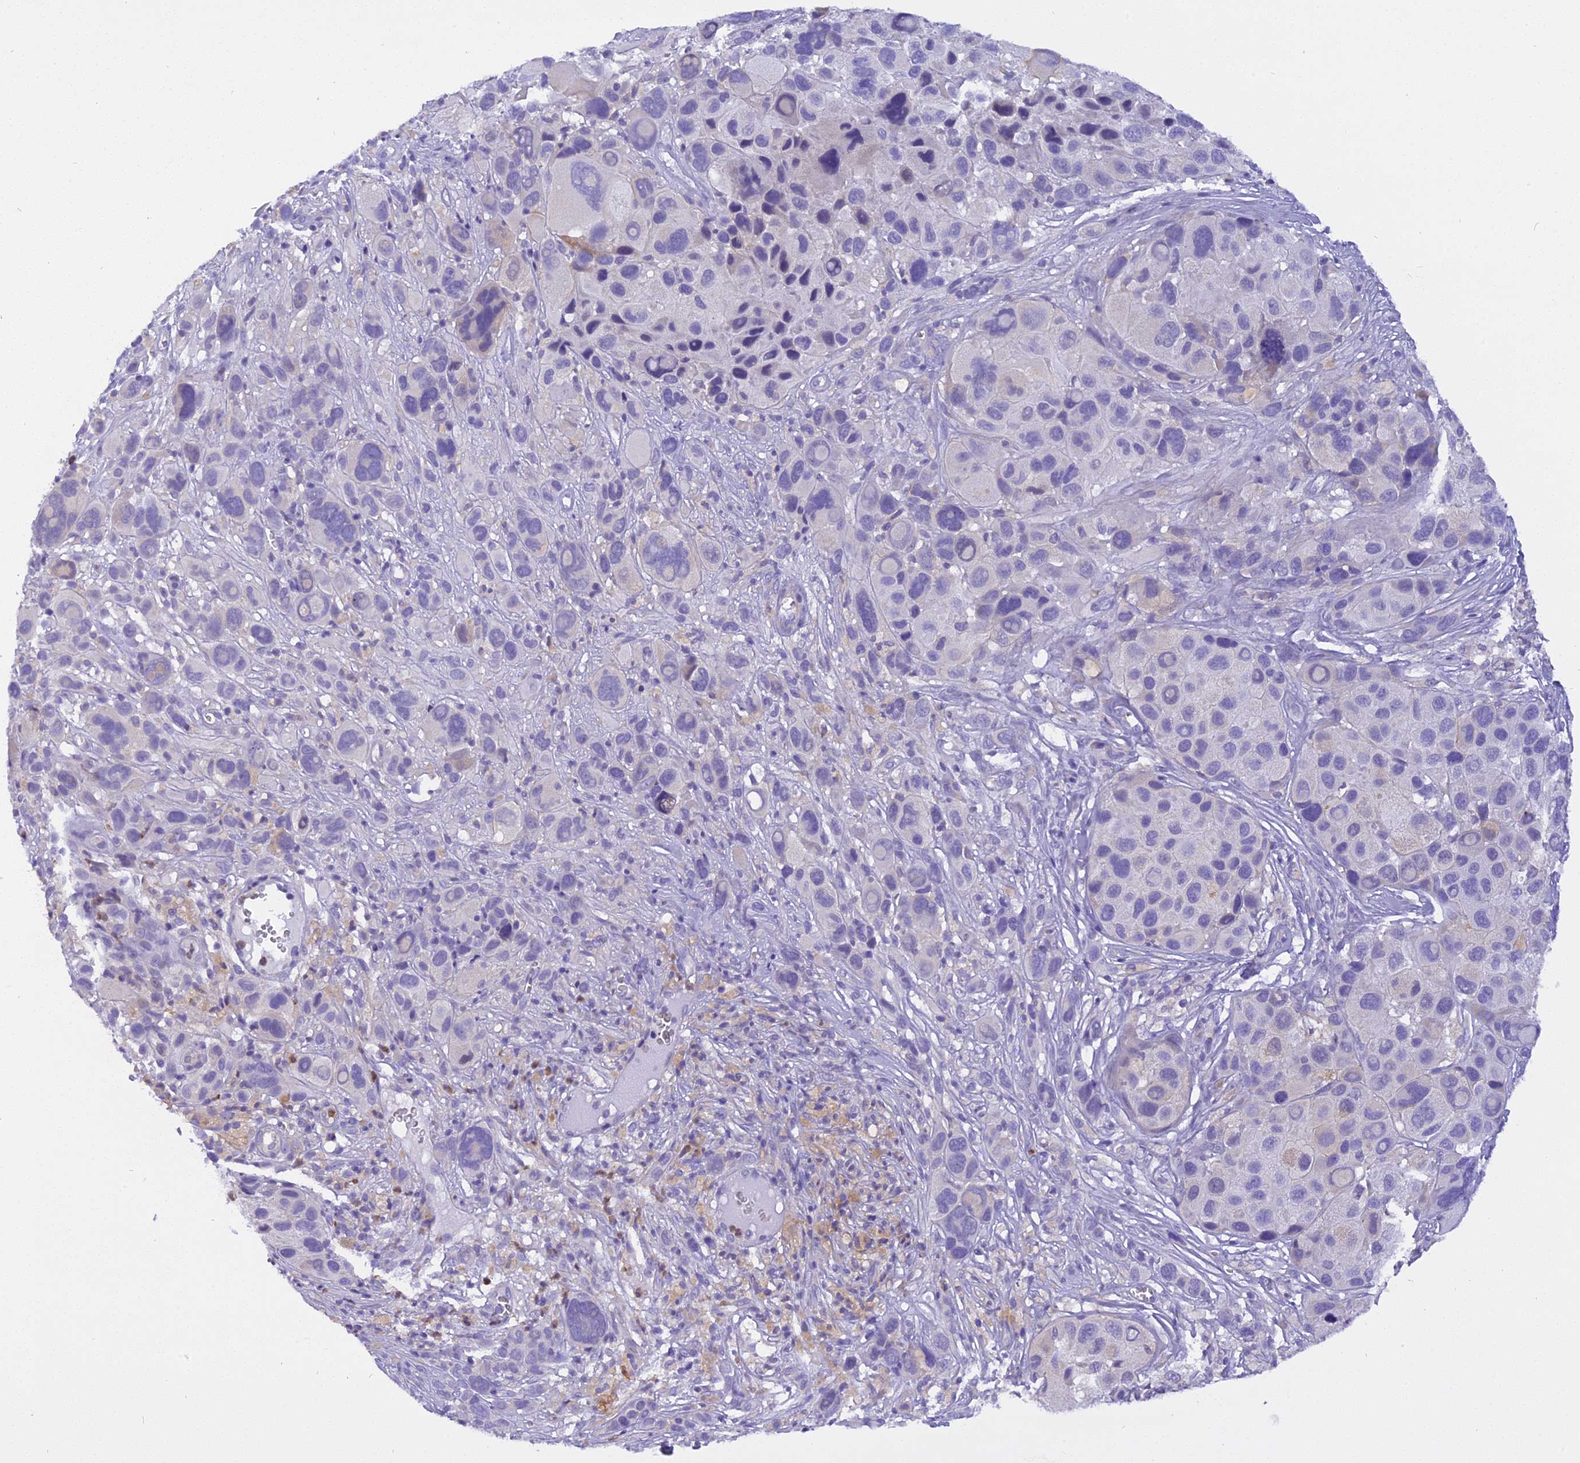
{"staining": {"intensity": "weak", "quantity": "25%-75%", "location": "cytoplasmic/membranous"}, "tissue": "melanoma", "cell_type": "Tumor cells", "image_type": "cancer", "snomed": [{"axis": "morphology", "description": "Malignant melanoma, NOS"}, {"axis": "topography", "description": "Skin of trunk"}], "caption": "A brown stain labels weak cytoplasmic/membranous positivity of a protein in human melanoma tumor cells. Nuclei are stained in blue.", "gene": "TRIM3", "patient": {"sex": "male", "age": 71}}